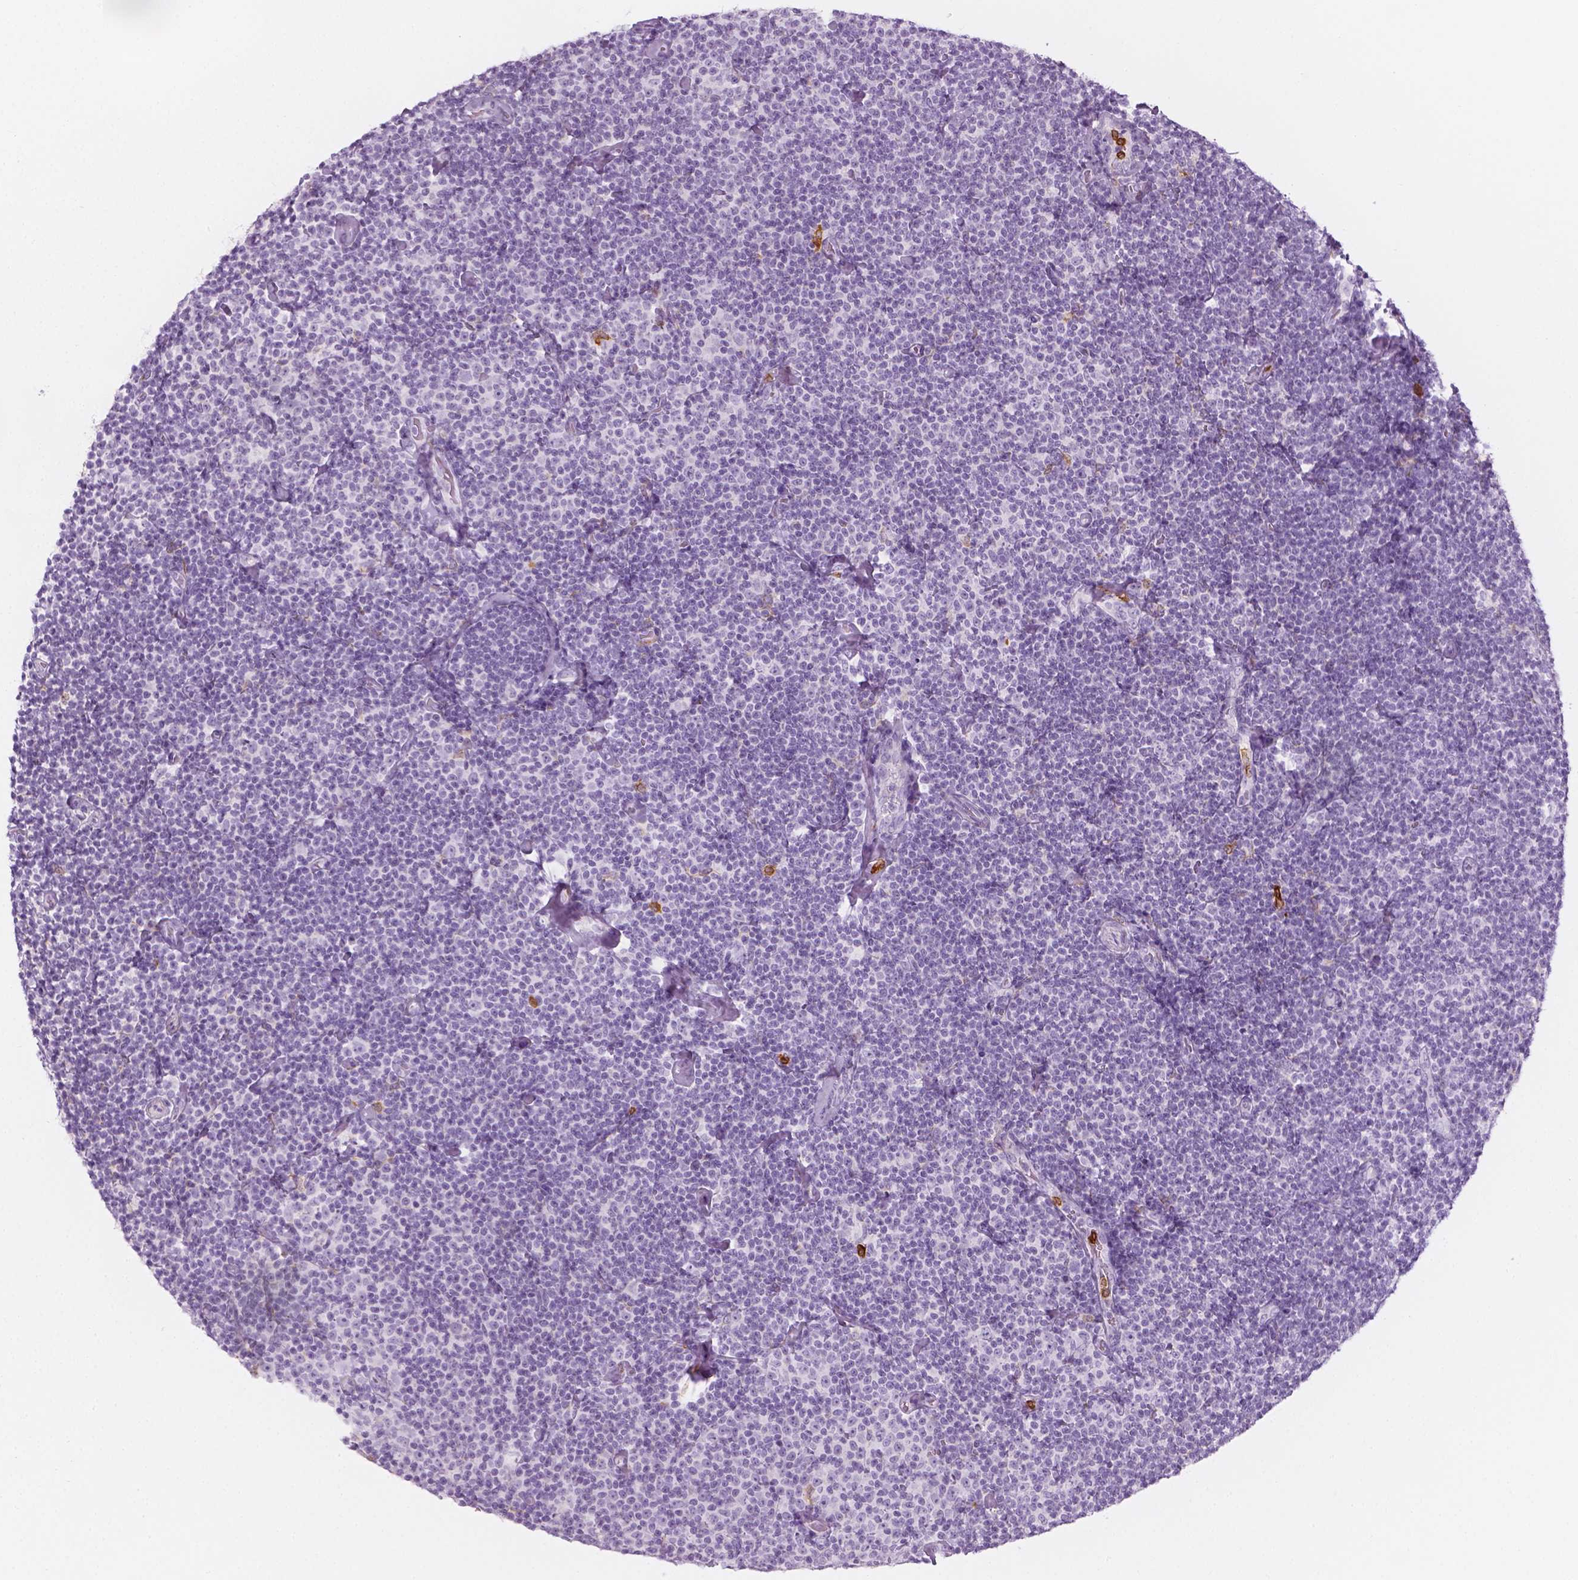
{"staining": {"intensity": "negative", "quantity": "none", "location": "none"}, "tissue": "lymphoma", "cell_type": "Tumor cells", "image_type": "cancer", "snomed": [{"axis": "morphology", "description": "Malignant lymphoma, non-Hodgkin's type, Low grade"}, {"axis": "topography", "description": "Lymph node"}], "caption": "High power microscopy image of an IHC photomicrograph of low-grade malignant lymphoma, non-Hodgkin's type, revealing no significant staining in tumor cells. (DAB IHC visualized using brightfield microscopy, high magnification).", "gene": "CES1", "patient": {"sex": "male", "age": 81}}